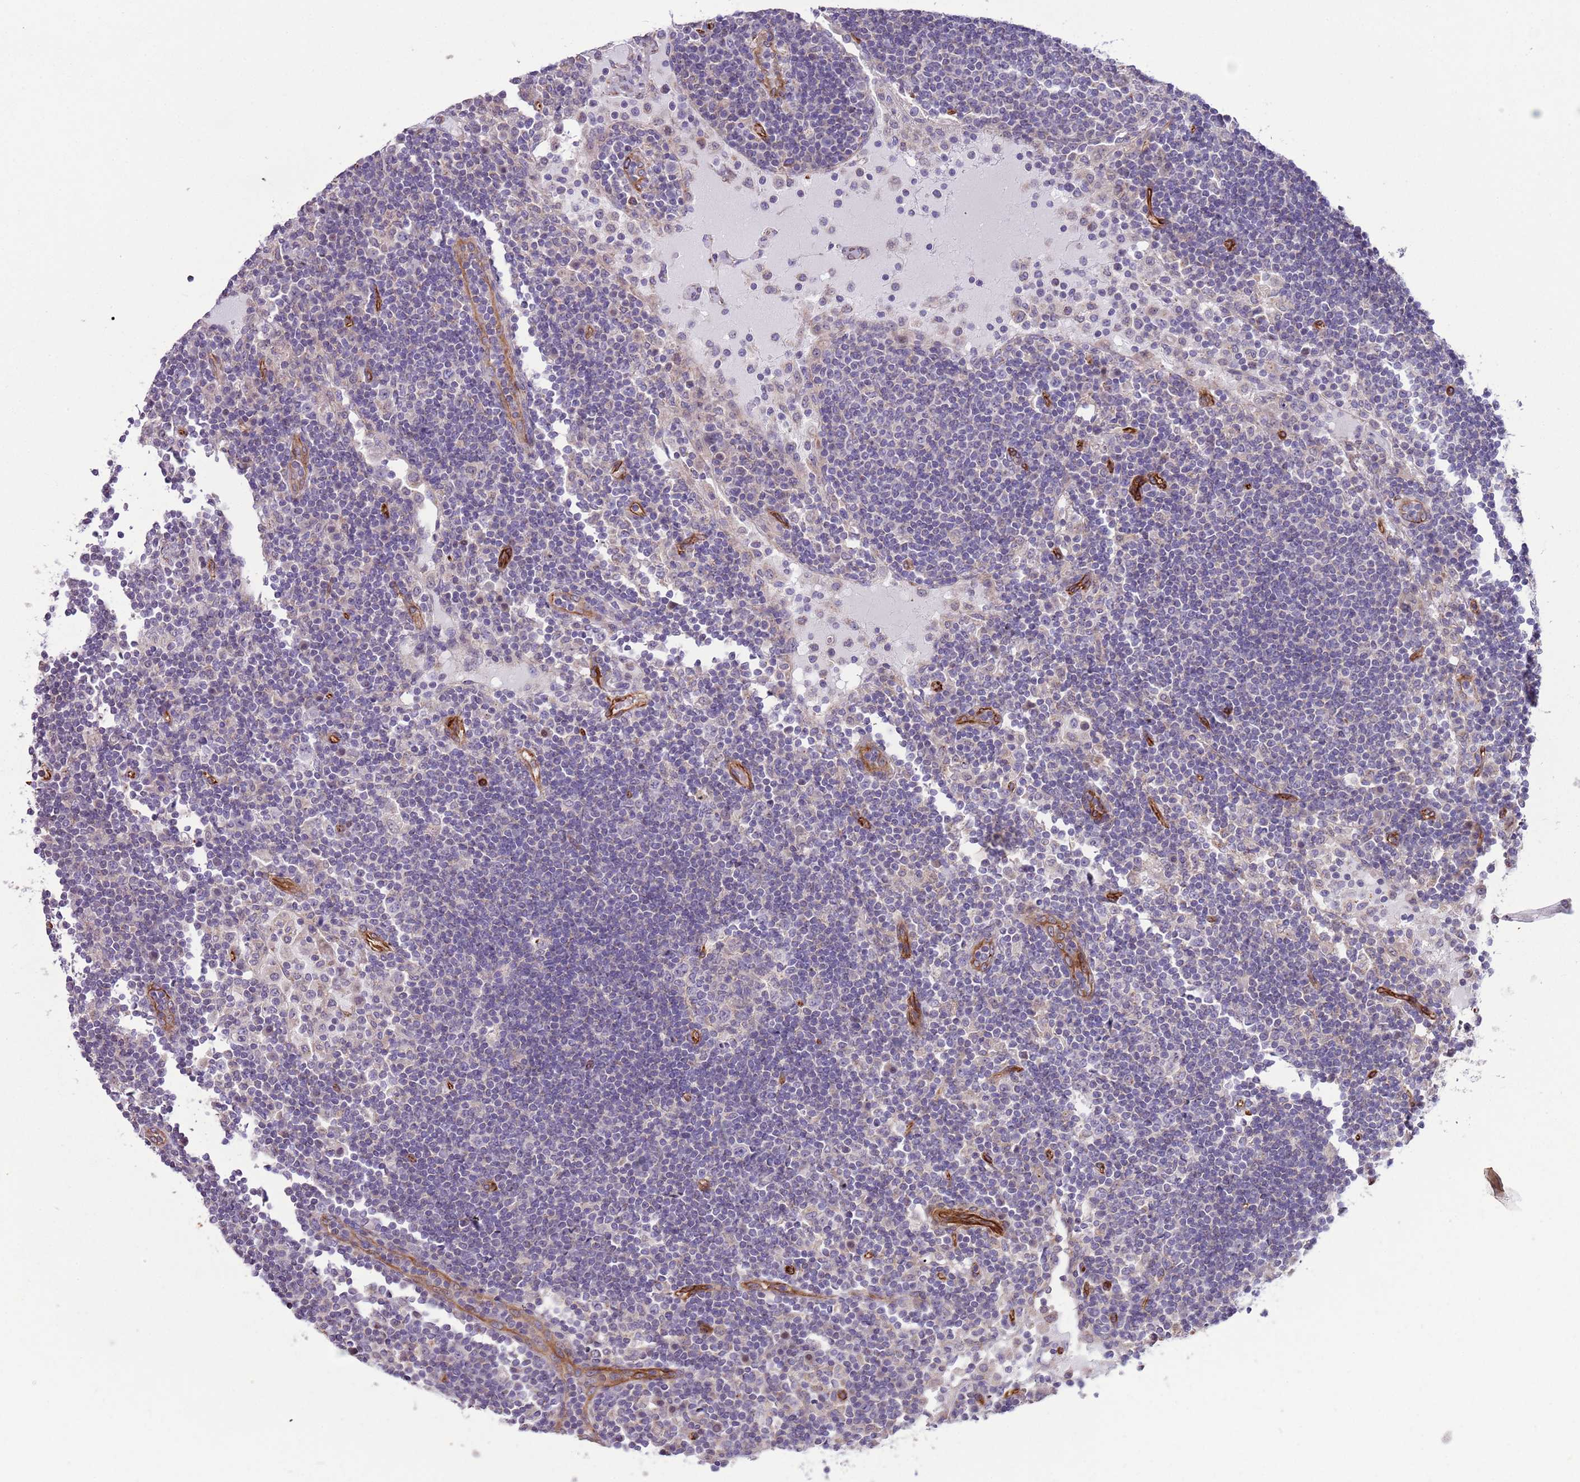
{"staining": {"intensity": "negative", "quantity": "none", "location": "none"}, "tissue": "lymph node", "cell_type": "Germinal center cells", "image_type": "normal", "snomed": [{"axis": "morphology", "description": "Normal tissue, NOS"}, {"axis": "topography", "description": "Lymph node"}], "caption": "High magnification brightfield microscopy of benign lymph node stained with DAB (brown) and counterstained with hematoxylin (blue): germinal center cells show no significant staining.", "gene": "GAS2L3", "patient": {"sex": "female", "age": 53}}